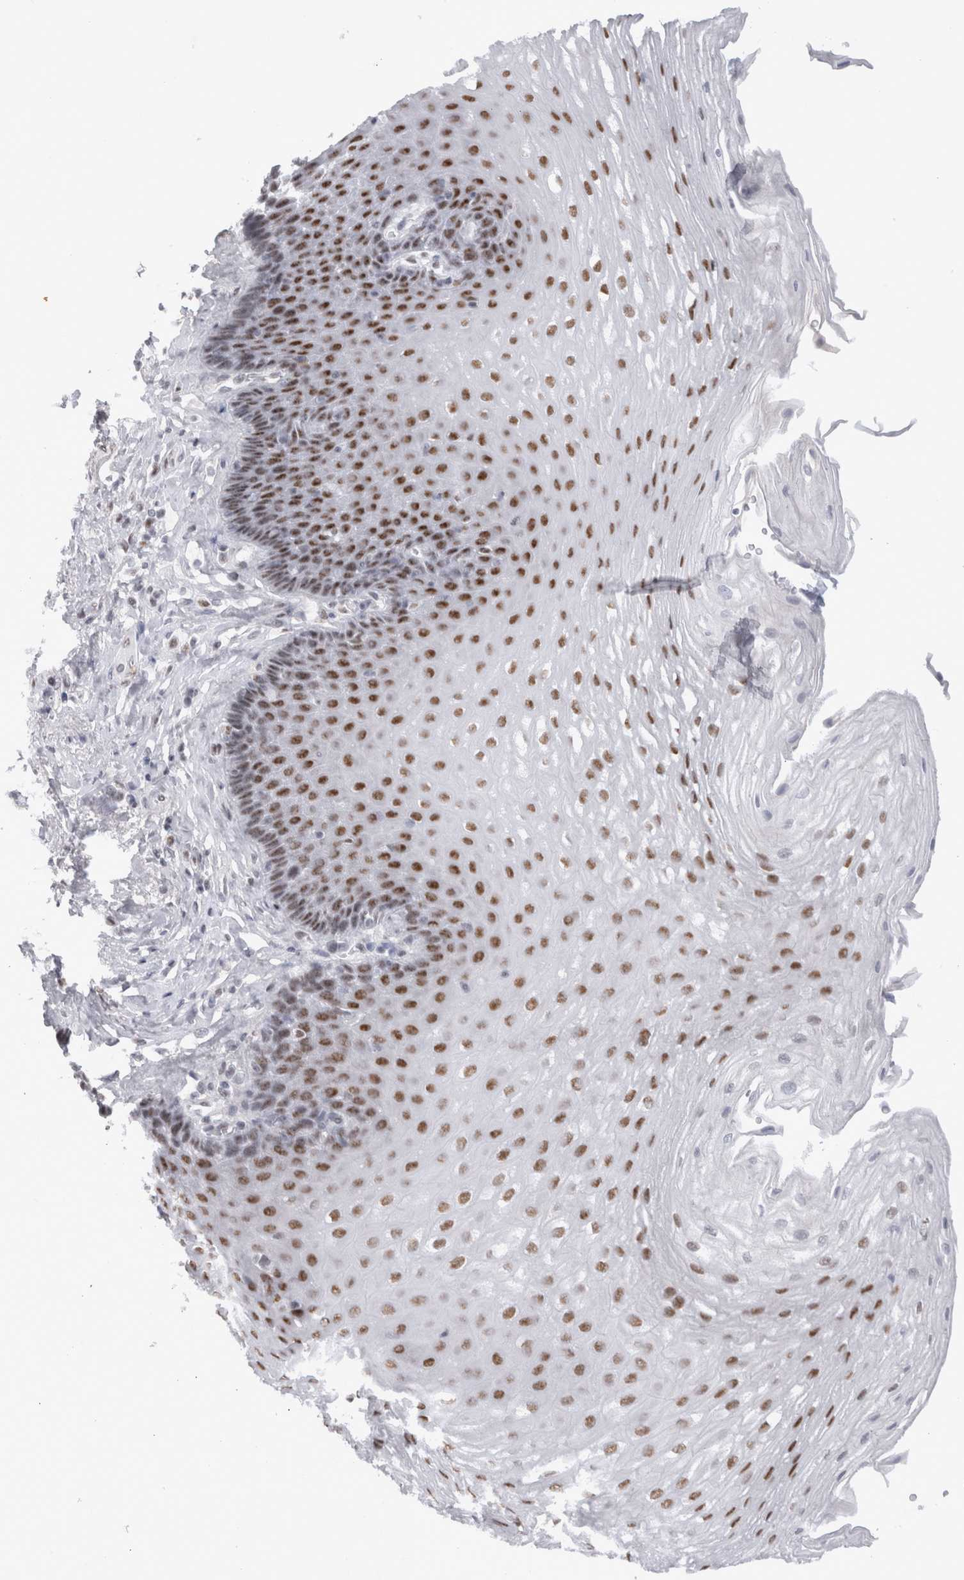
{"staining": {"intensity": "moderate", "quantity": ">75%", "location": "nuclear"}, "tissue": "esophagus", "cell_type": "Squamous epithelial cells", "image_type": "normal", "snomed": [{"axis": "morphology", "description": "Normal tissue, NOS"}, {"axis": "topography", "description": "Esophagus"}], "caption": "The photomicrograph exhibits a brown stain indicating the presence of a protein in the nuclear of squamous epithelial cells in esophagus.", "gene": "API5", "patient": {"sex": "female", "age": 66}}